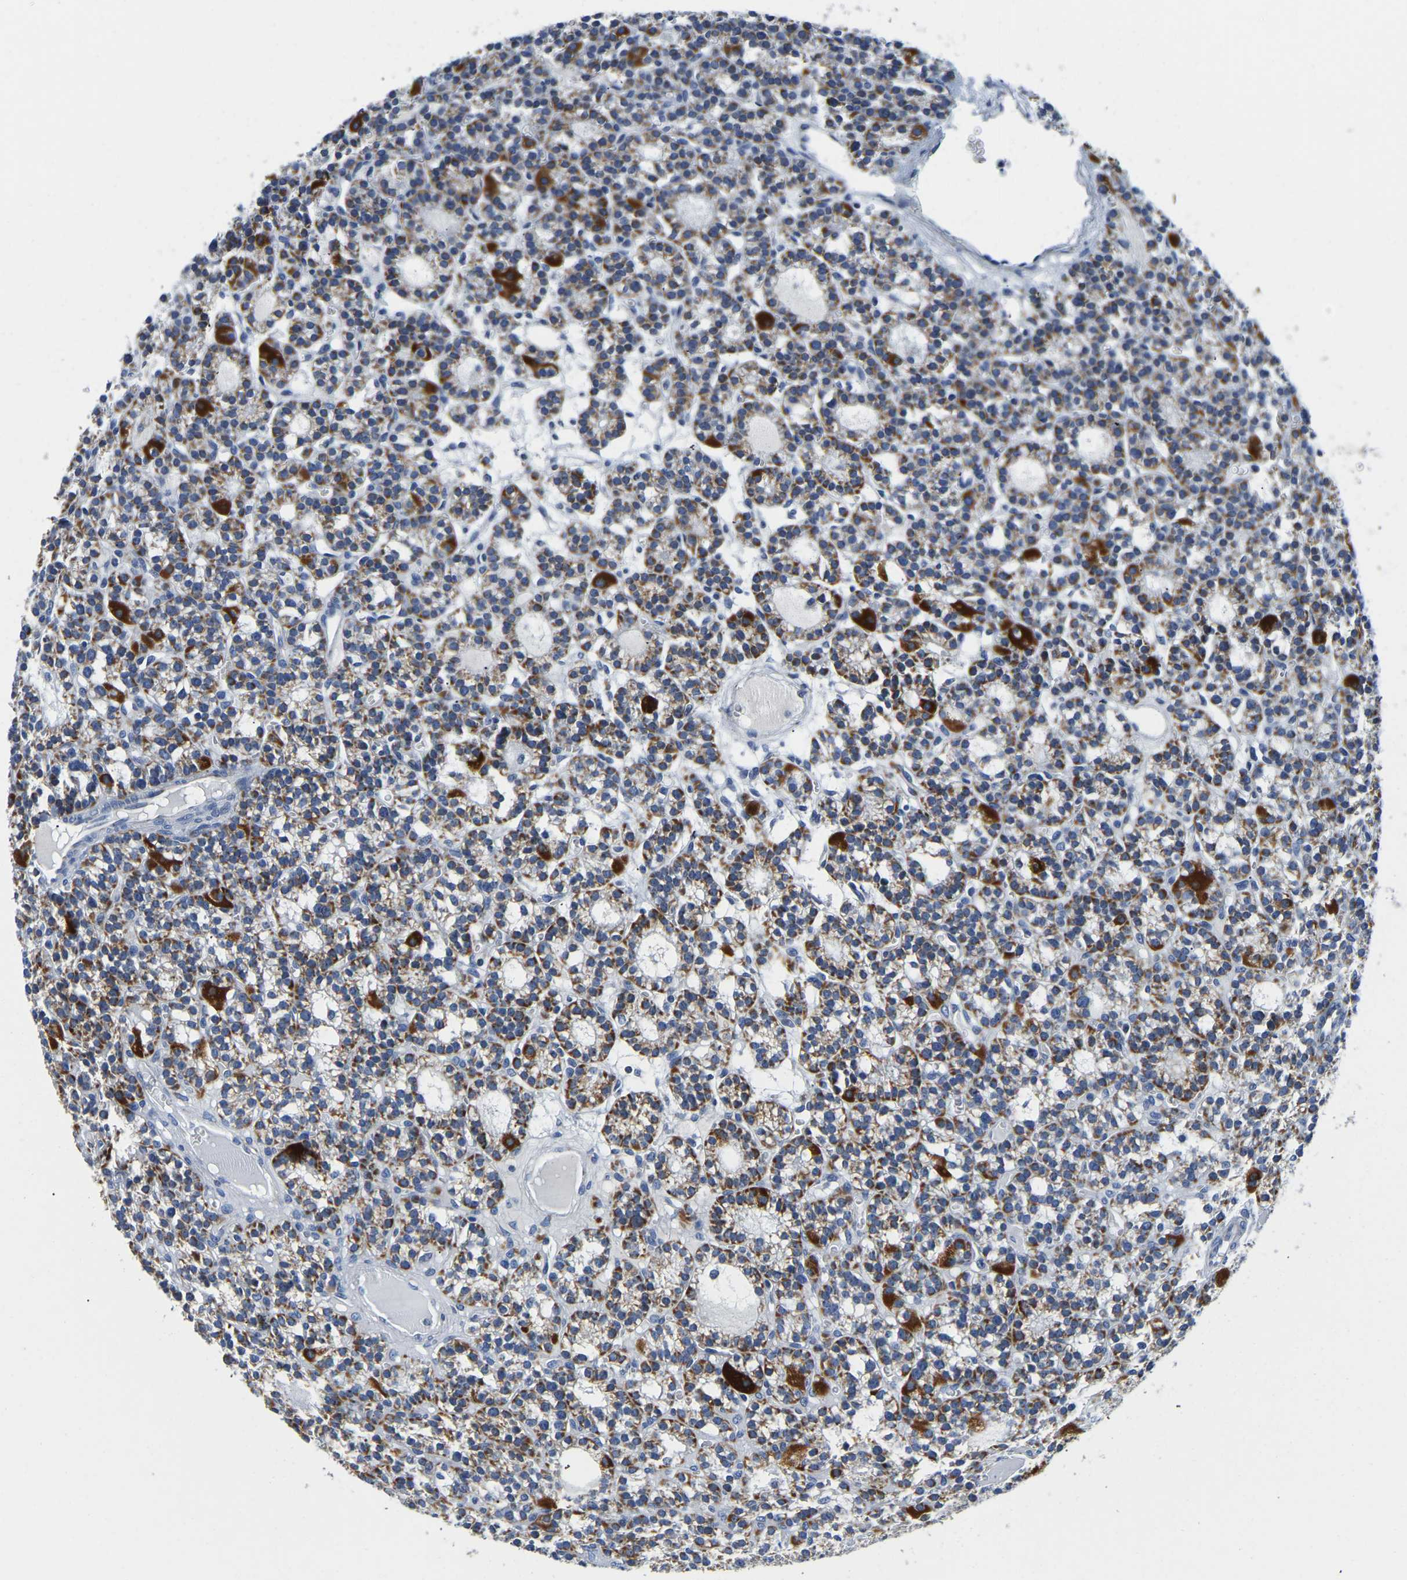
{"staining": {"intensity": "moderate", "quantity": ">75%", "location": "cytoplasmic/membranous"}, "tissue": "parathyroid gland", "cell_type": "Glandular cells", "image_type": "normal", "snomed": [{"axis": "morphology", "description": "Normal tissue, NOS"}, {"axis": "morphology", "description": "Adenoma, NOS"}, {"axis": "topography", "description": "Parathyroid gland"}], "caption": "Parathyroid gland stained with a brown dye reveals moderate cytoplasmic/membranous positive expression in approximately >75% of glandular cells.", "gene": "SFXN1", "patient": {"sex": "female", "age": 58}}